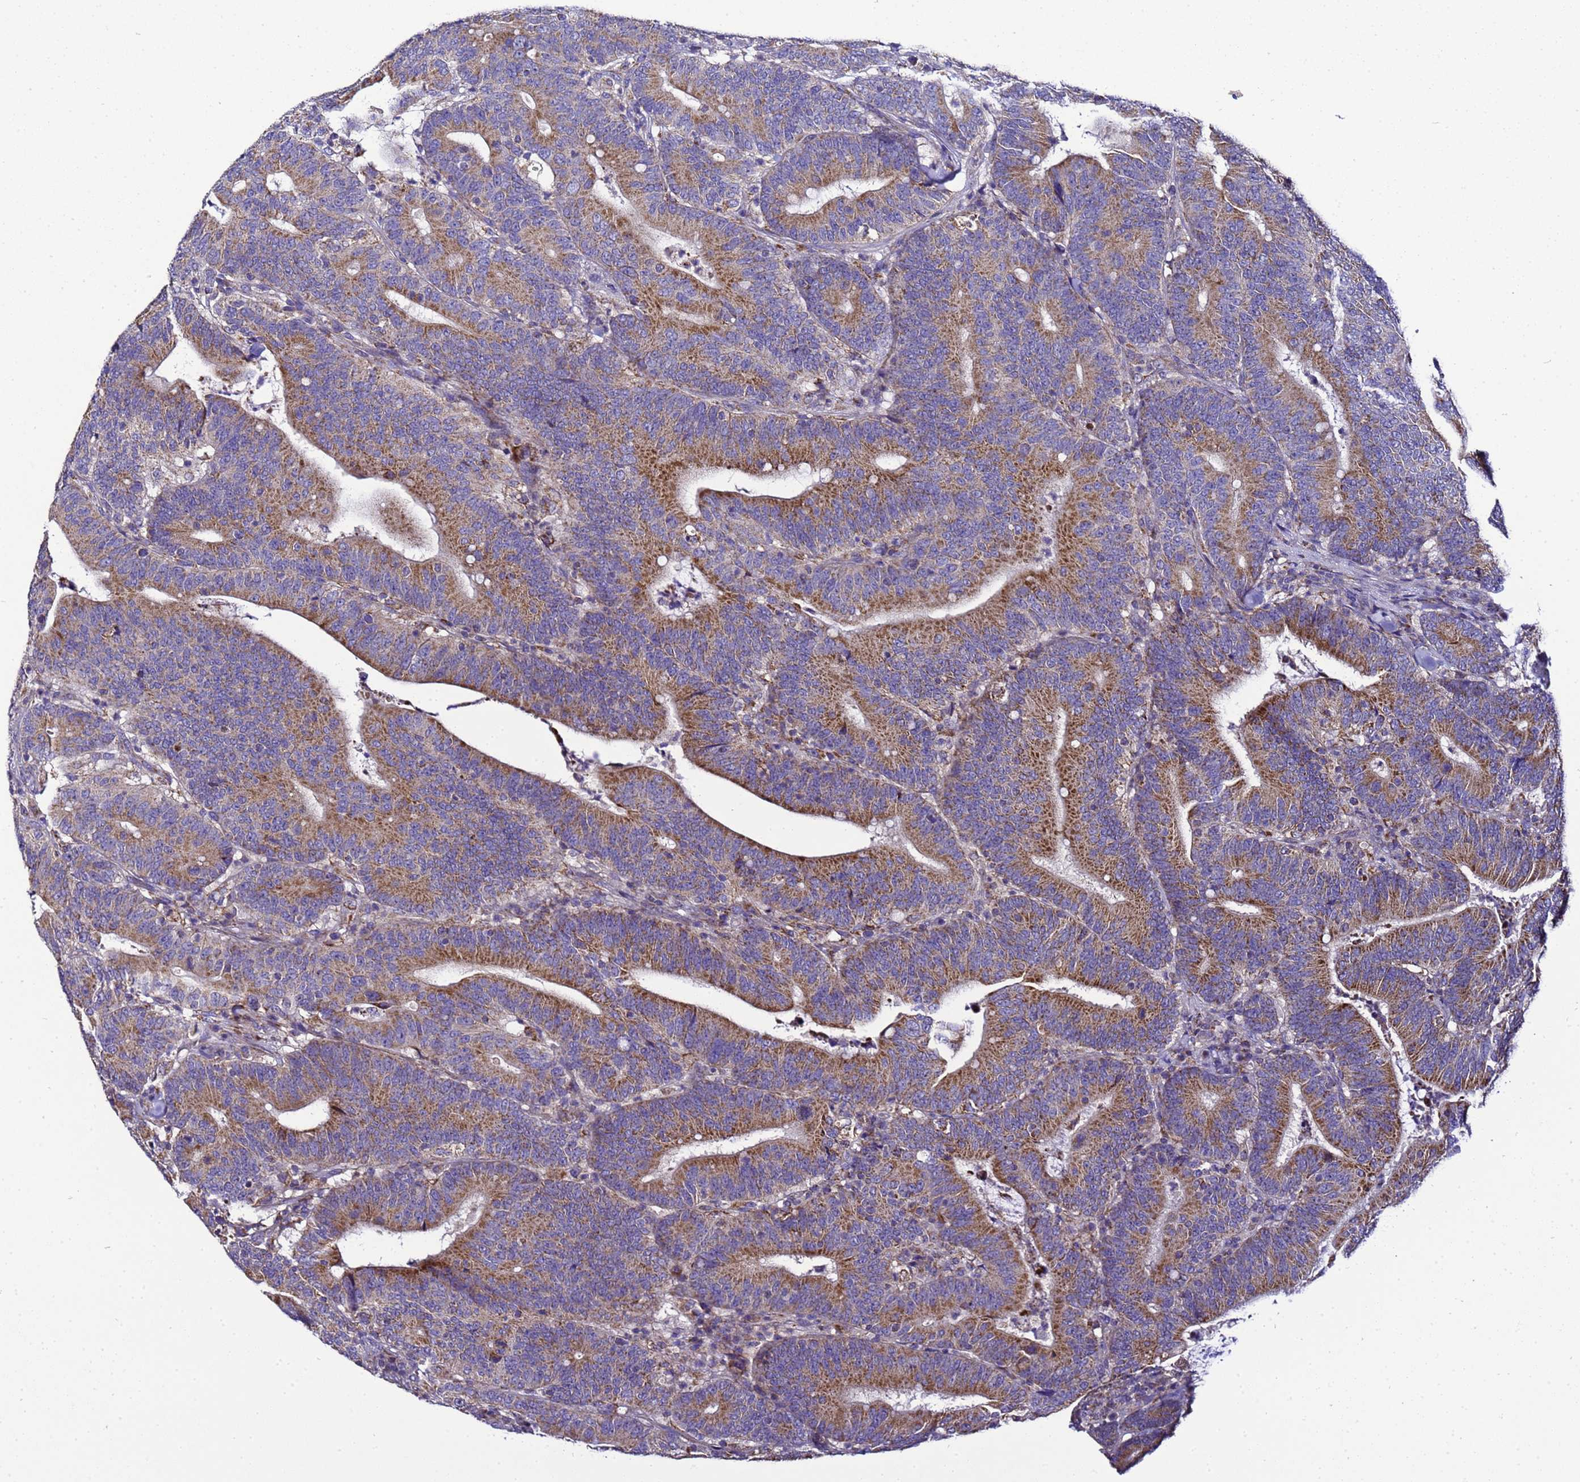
{"staining": {"intensity": "moderate", "quantity": ">75%", "location": "cytoplasmic/membranous"}, "tissue": "colorectal cancer", "cell_type": "Tumor cells", "image_type": "cancer", "snomed": [{"axis": "morphology", "description": "Adenocarcinoma, NOS"}, {"axis": "topography", "description": "Colon"}], "caption": "Colorectal adenocarcinoma stained for a protein (brown) shows moderate cytoplasmic/membranous positive staining in approximately >75% of tumor cells.", "gene": "HIGD2A", "patient": {"sex": "female", "age": 66}}